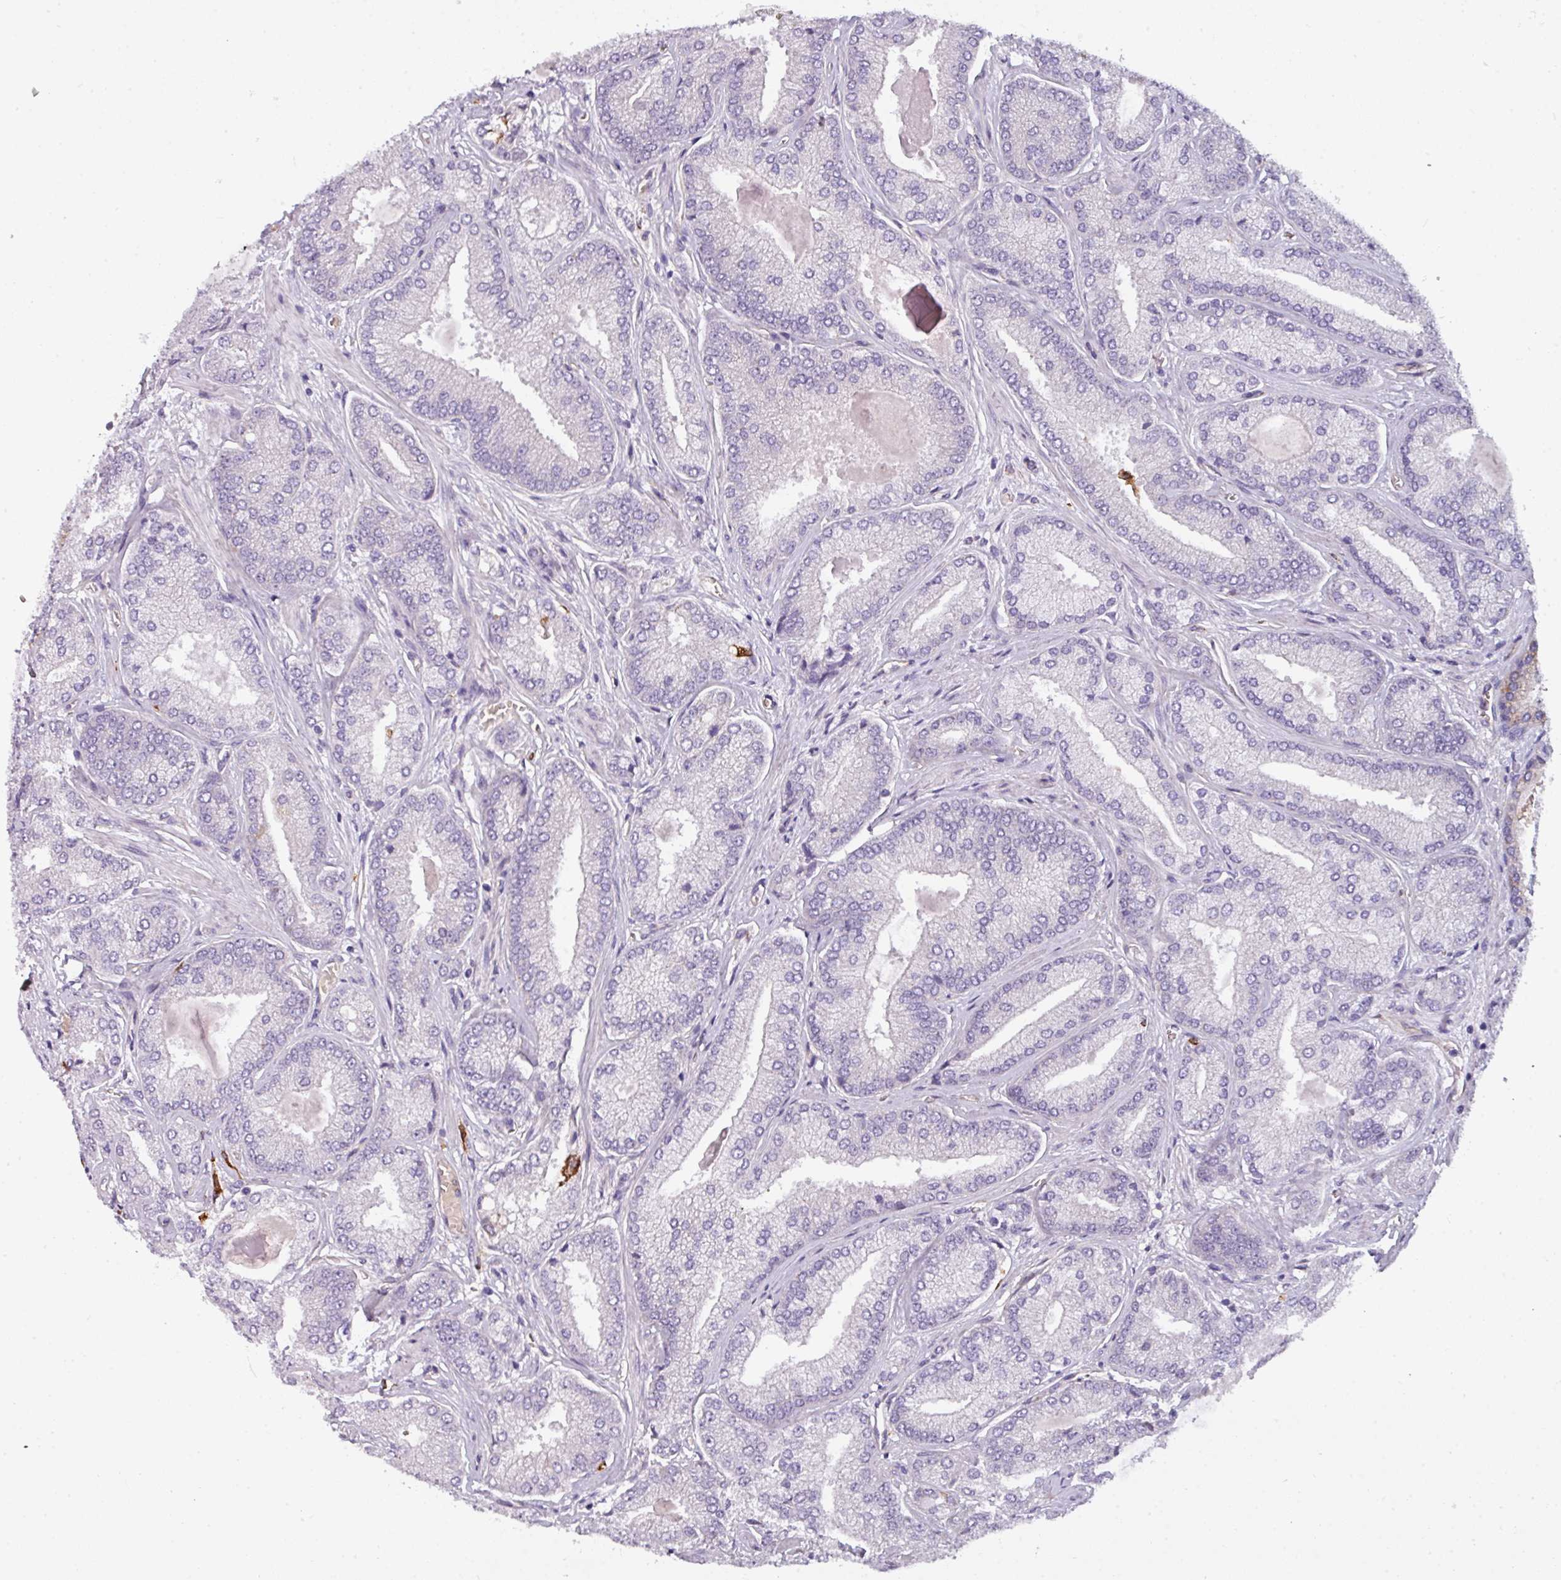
{"staining": {"intensity": "negative", "quantity": "none", "location": "none"}, "tissue": "prostate cancer", "cell_type": "Tumor cells", "image_type": "cancer", "snomed": [{"axis": "morphology", "description": "Adenocarcinoma, High grade"}, {"axis": "topography", "description": "Prostate"}], "caption": "Prostate cancer stained for a protein using IHC exhibits no expression tumor cells.", "gene": "BUD23", "patient": {"sex": "male", "age": 68}}